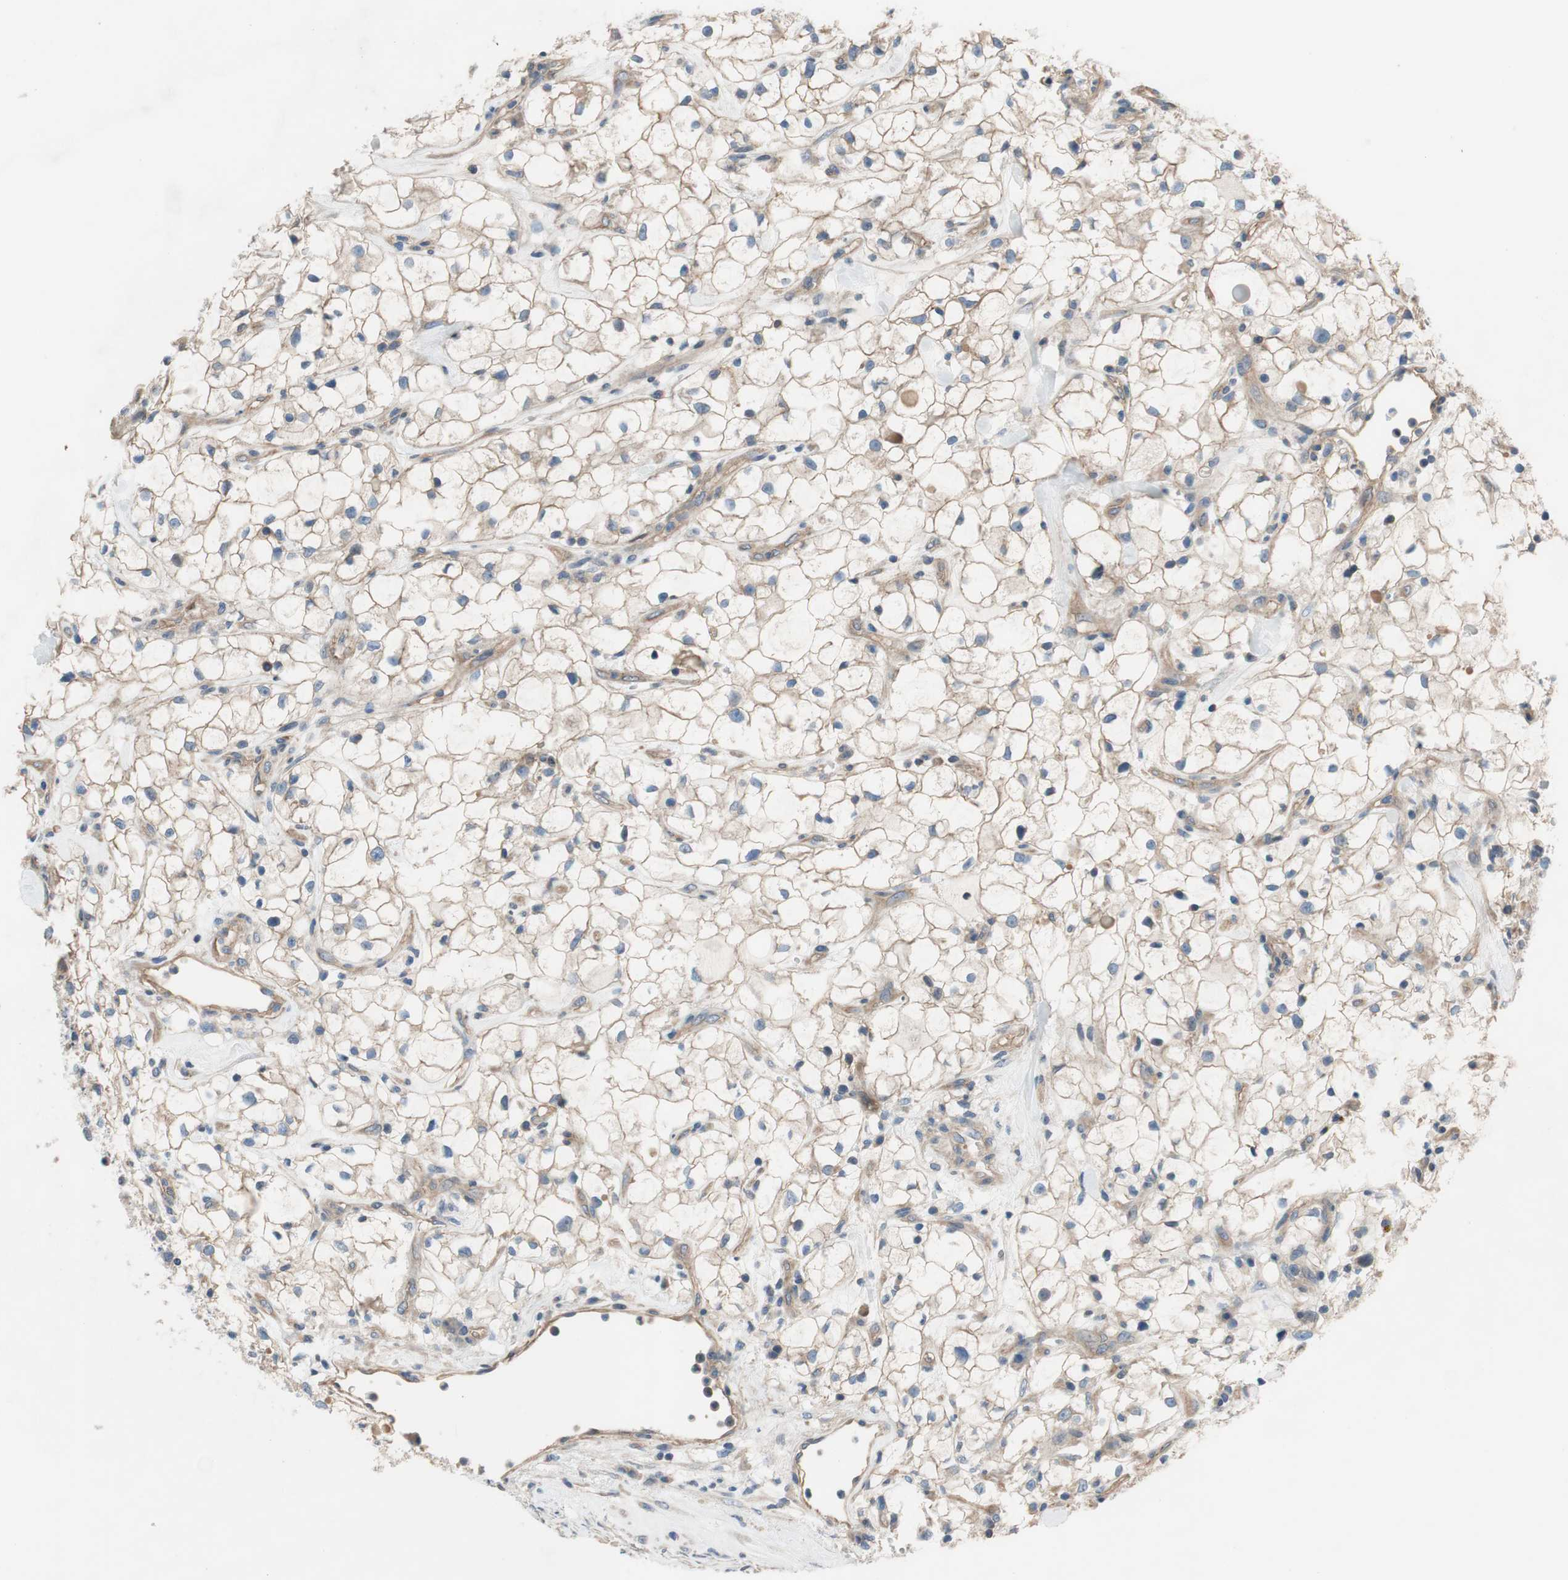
{"staining": {"intensity": "weak", "quantity": ">75%", "location": "cytoplasmic/membranous"}, "tissue": "renal cancer", "cell_type": "Tumor cells", "image_type": "cancer", "snomed": [{"axis": "morphology", "description": "Adenocarcinoma, NOS"}, {"axis": "topography", "description": "Kidney"}], "caption": "Protein analysis of renal adenocarcinoma tissue shows weak cytoplasmic/membranous expression in approximately >75% of tumor cells.", "gene": "CALML3", "patient": {"sex": "female", "age": 60}}